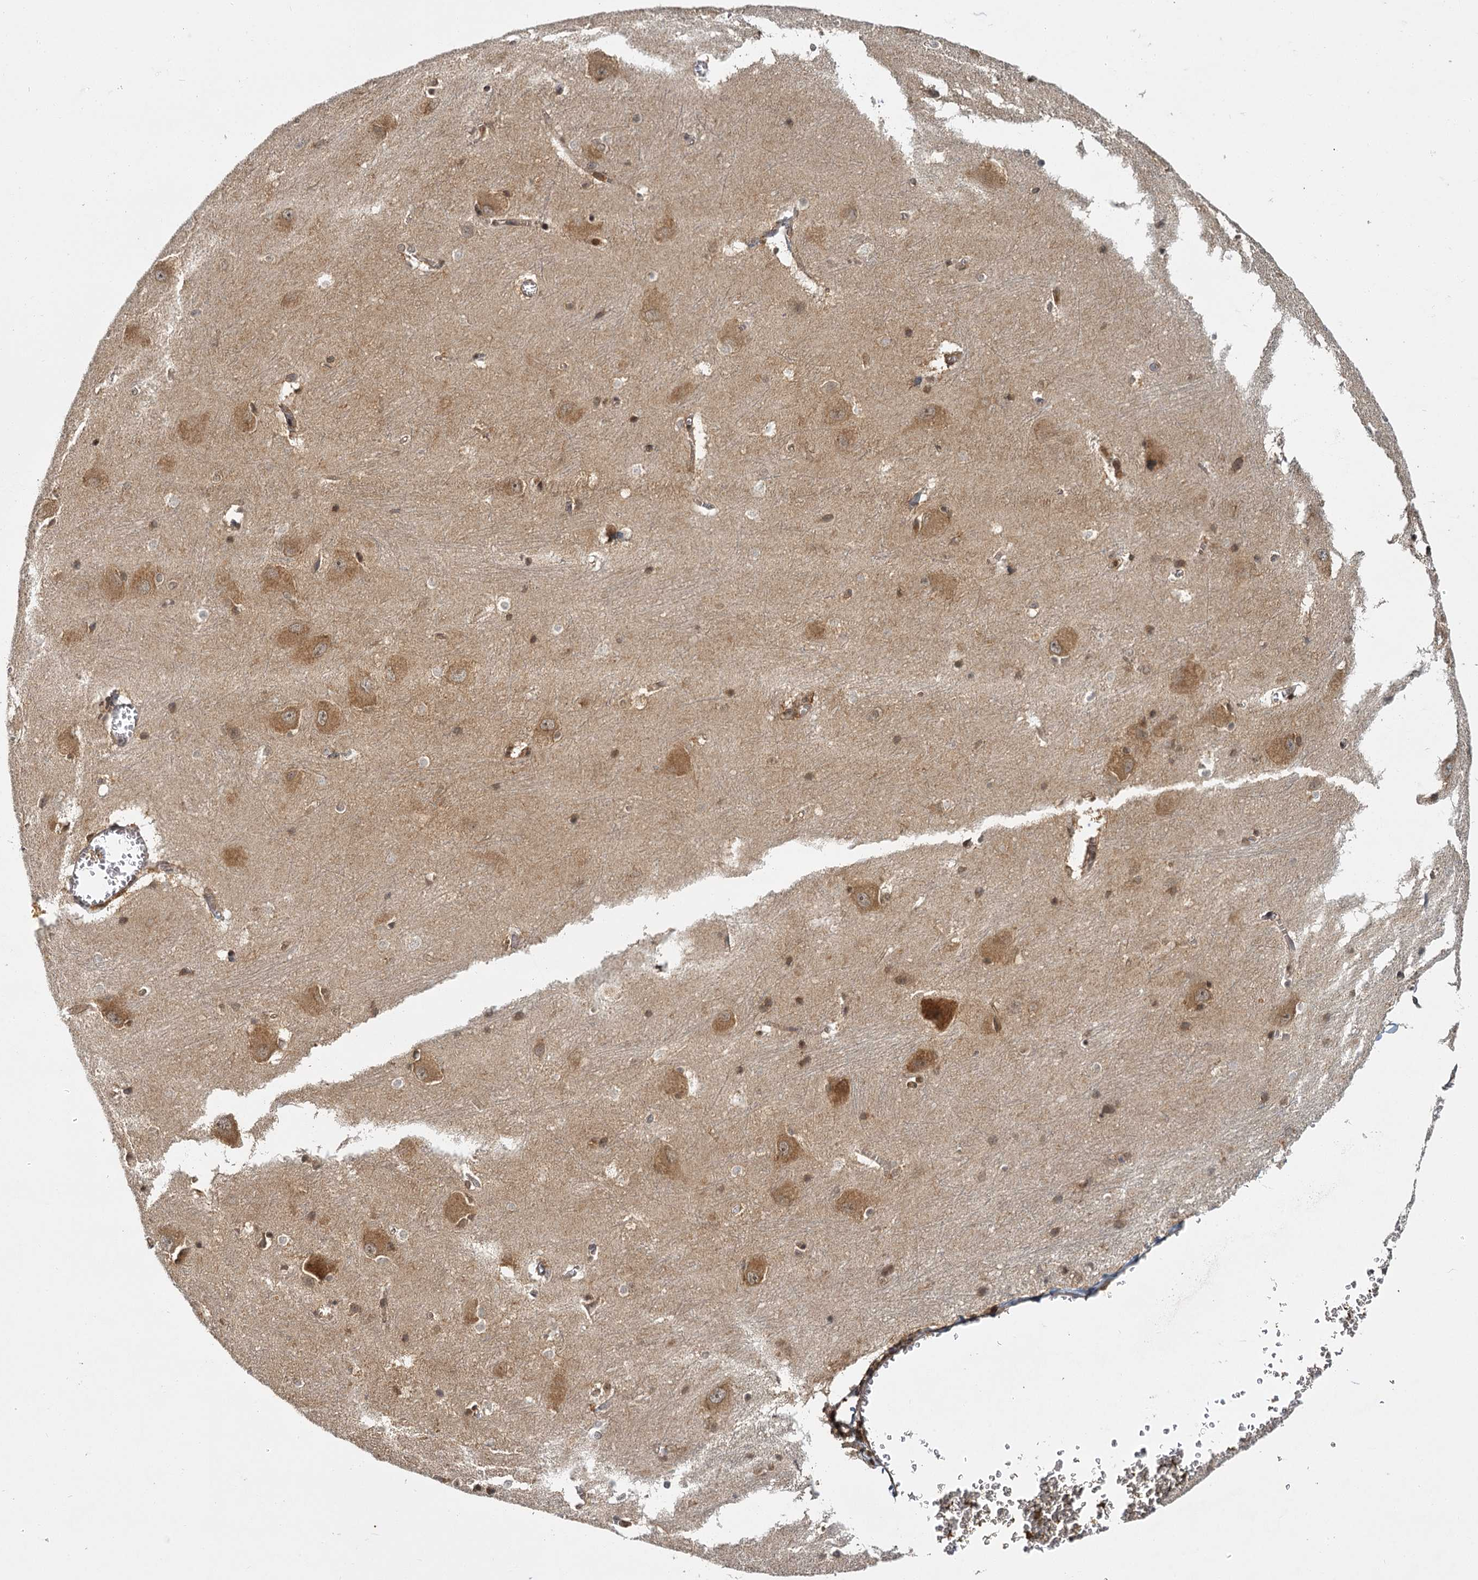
{"staining": {"intensity": "weak", "quantity": "25%-75%", "location": "cytoplasmic/membranous"}, "tissue": "caudate", "cell_type": "Glial cells", "image_type": "normal", "snomed": [{"axis": "morphology", "description": "Normal tissue, NOS"}, {"axis": "topography", "description": "Lateral ventricle wall"}], "caption": "There is low levels of weak cytoplasmic/membranous expression in glial cells of unremarkable caudate, as demonstrated by immunohistochemical staining (brown color).", "gene": "ZNF549", "patient": {"sex": "male", "age": 37}}